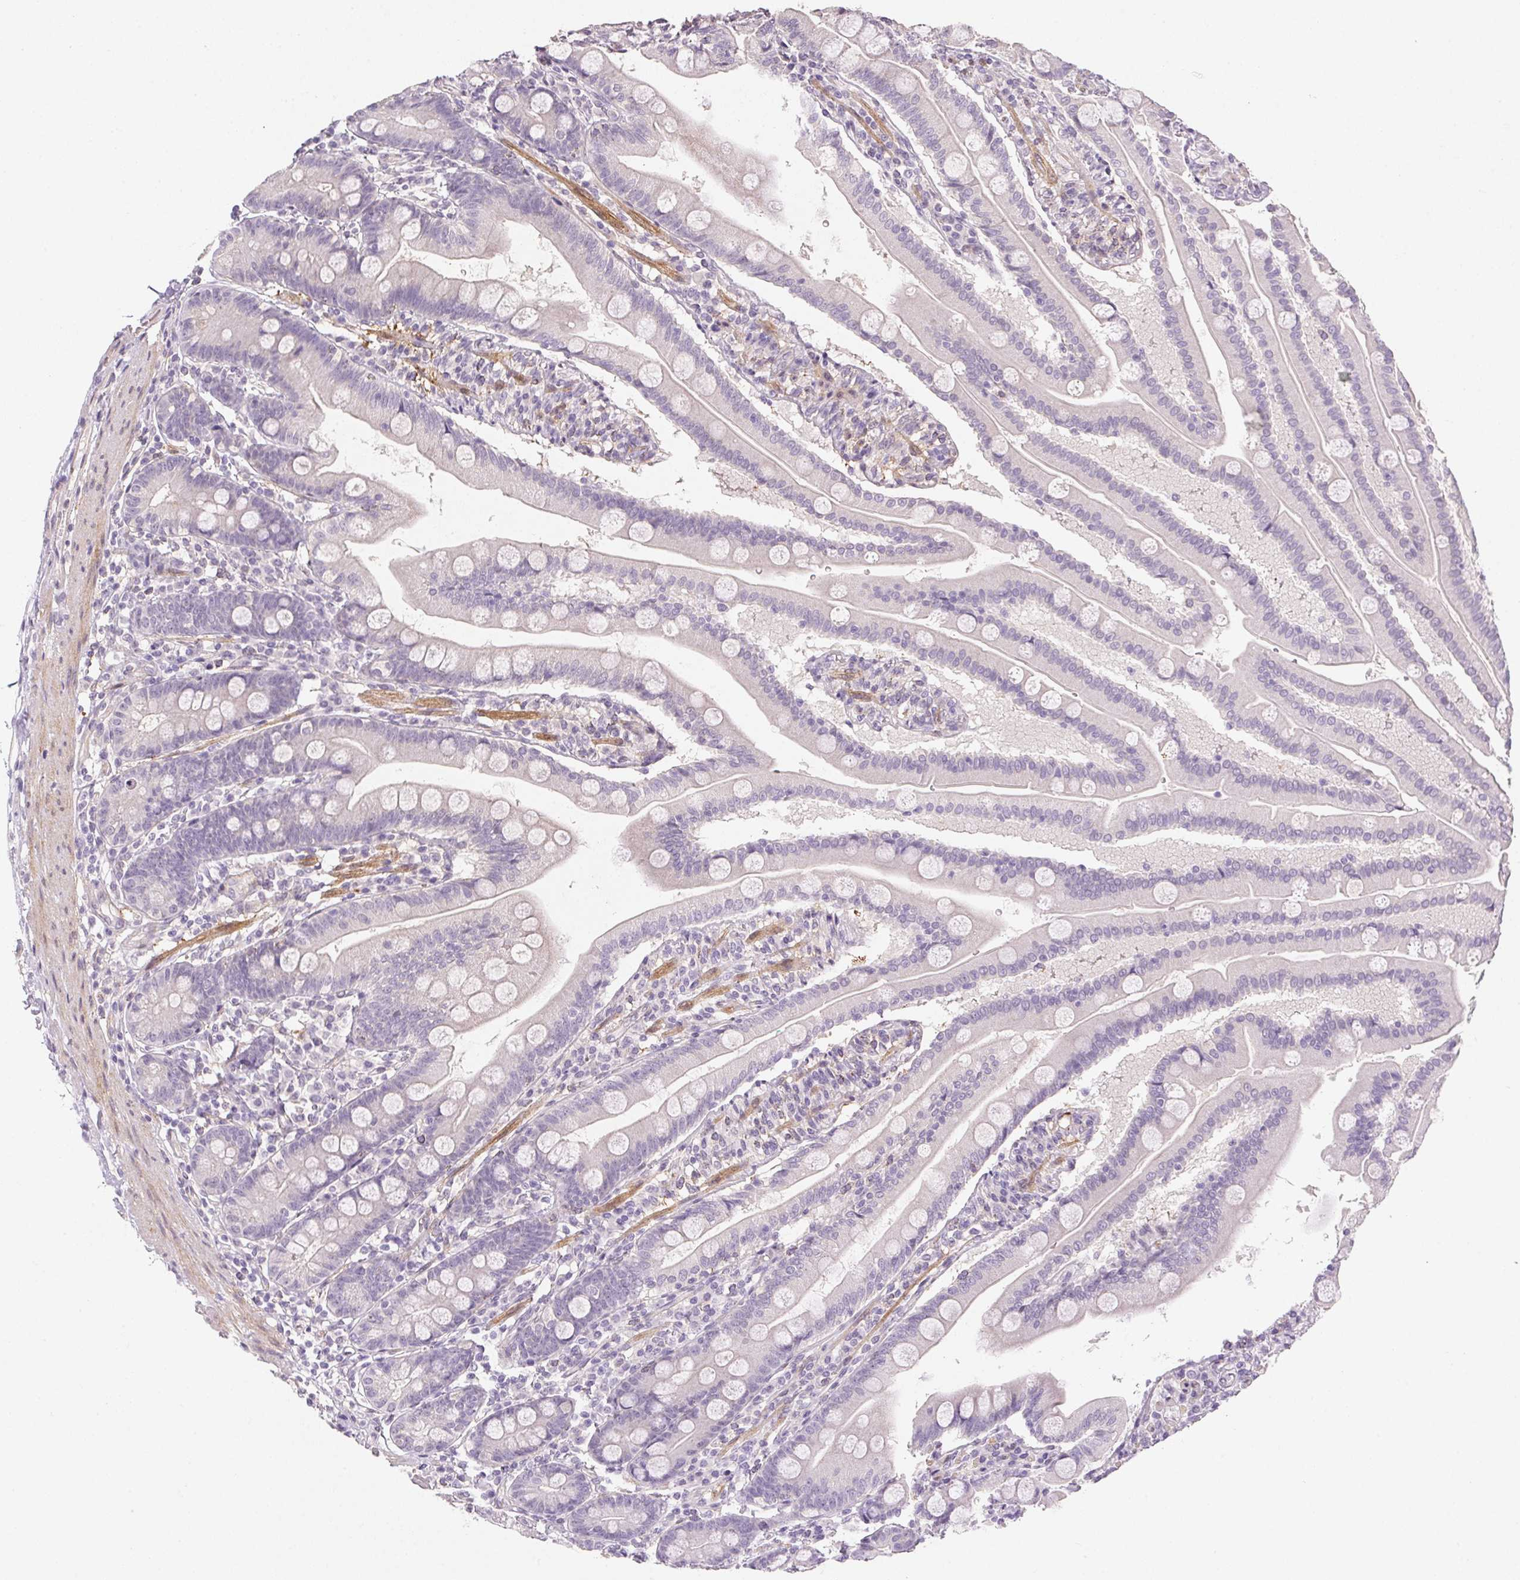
{"staining": {"intensity": "weak", "quantity": "<25%", "location": "cytoplasmic/membranous"}, "tissue": "duodenum", "cell_type": "Glandular cells", "image_type": "normal", "snomed": [{"axis": "morphology", "description": "Normal tissue, NOS"}, {"axis": "topography", "description": "Duodenum"}], "caption": "This is an immunohistochemistry image of benign human duodenum. There is no expression in glandular cells.", "gene": "PRL", "patient": {"sex": "female", "age": 67}}